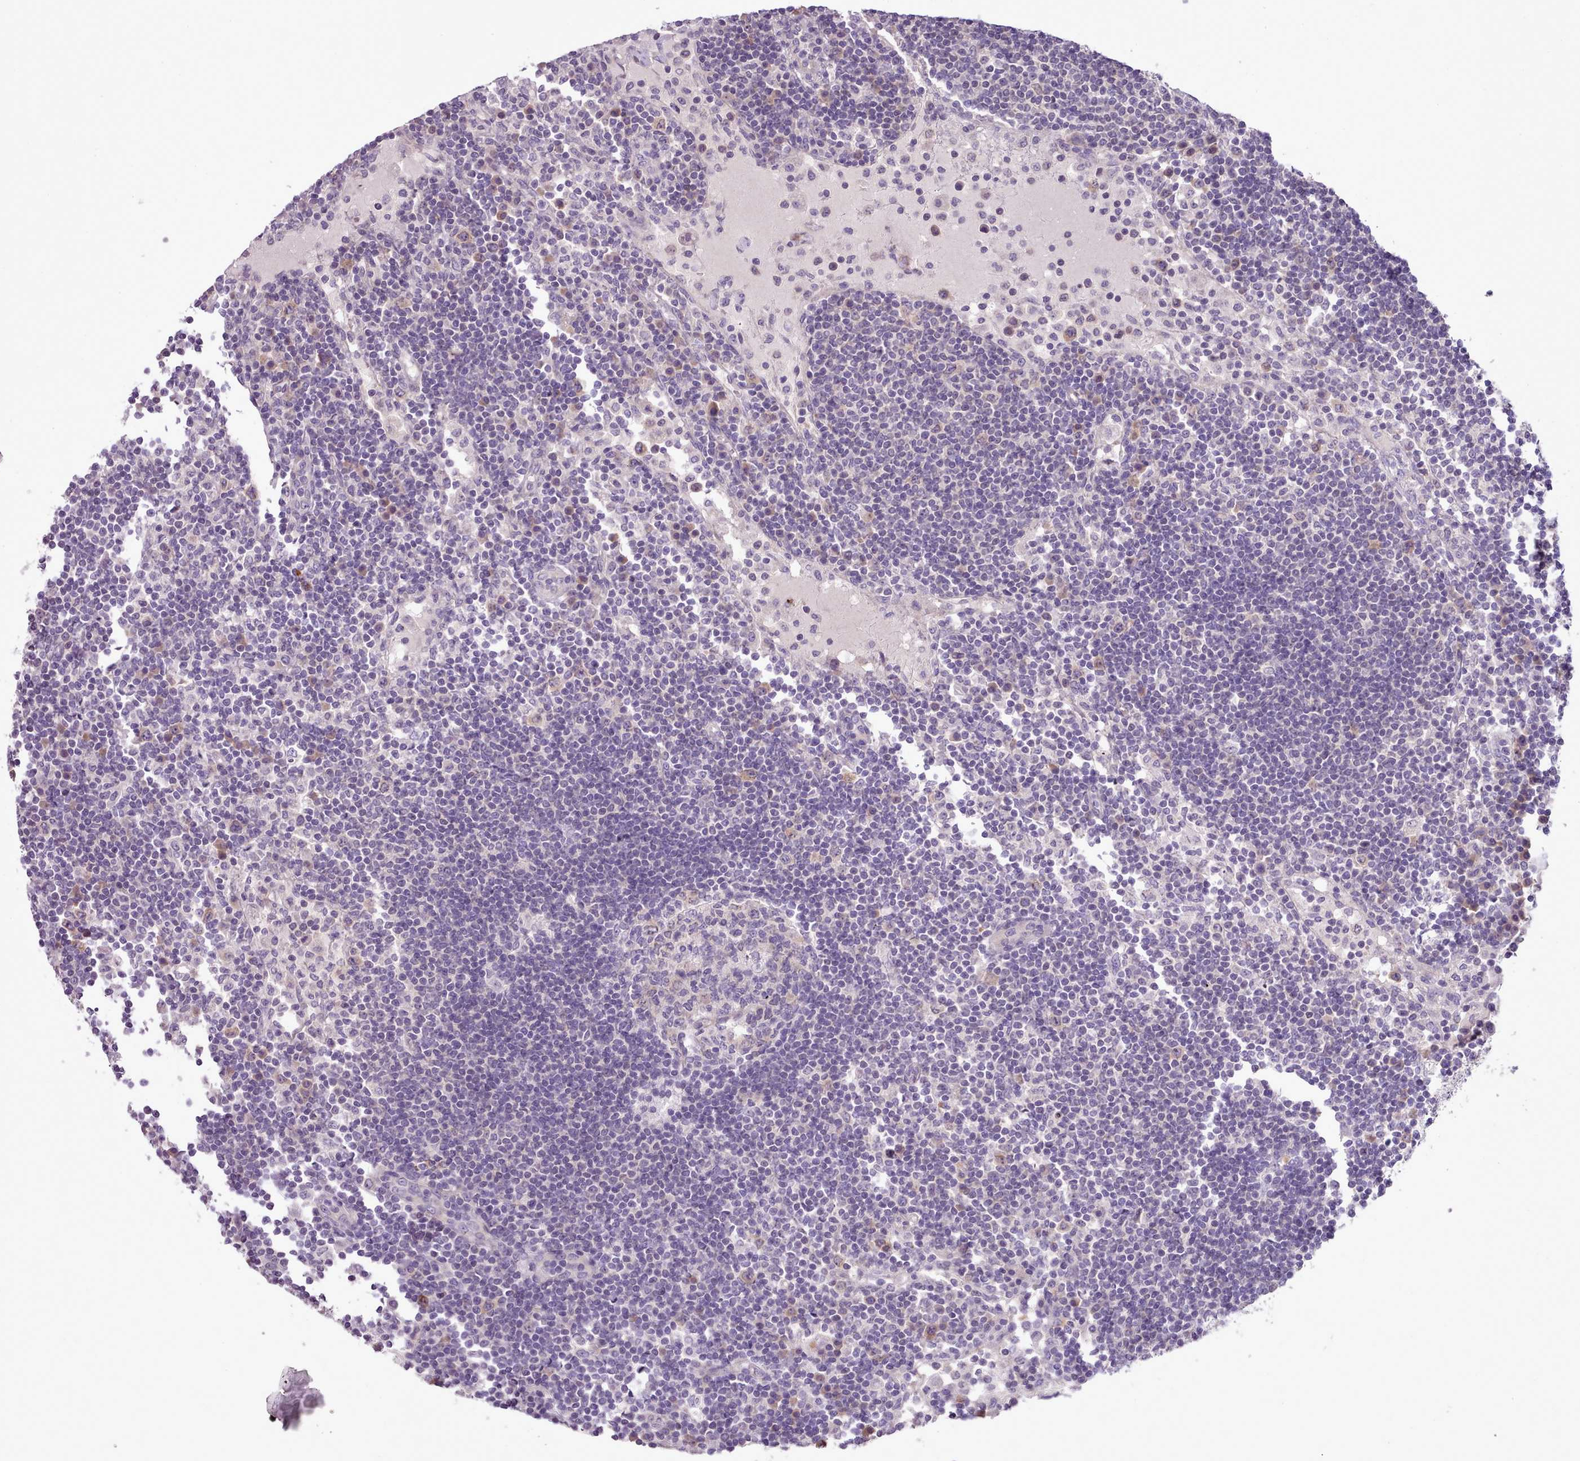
{"staining": {"intensity": "negative", "quantity": "none", "location": "none"}, "tissue": "lymph node", "cell_type": "Germinal center cells", "image_type": "normal", "snomed": [{"axis": "morphology", "description": "Normal tissue, NOS"}, {"axis": "topography", "description": "Lymph node"}], "caption": "DAB (3,3'-diaminobenzidine) immunohistochemical staining of unremarkable lymph node demonstrates no significant expression in germinal center cells.", "gene": "SETX", "patient": {"sex": "female", "age": 53}}